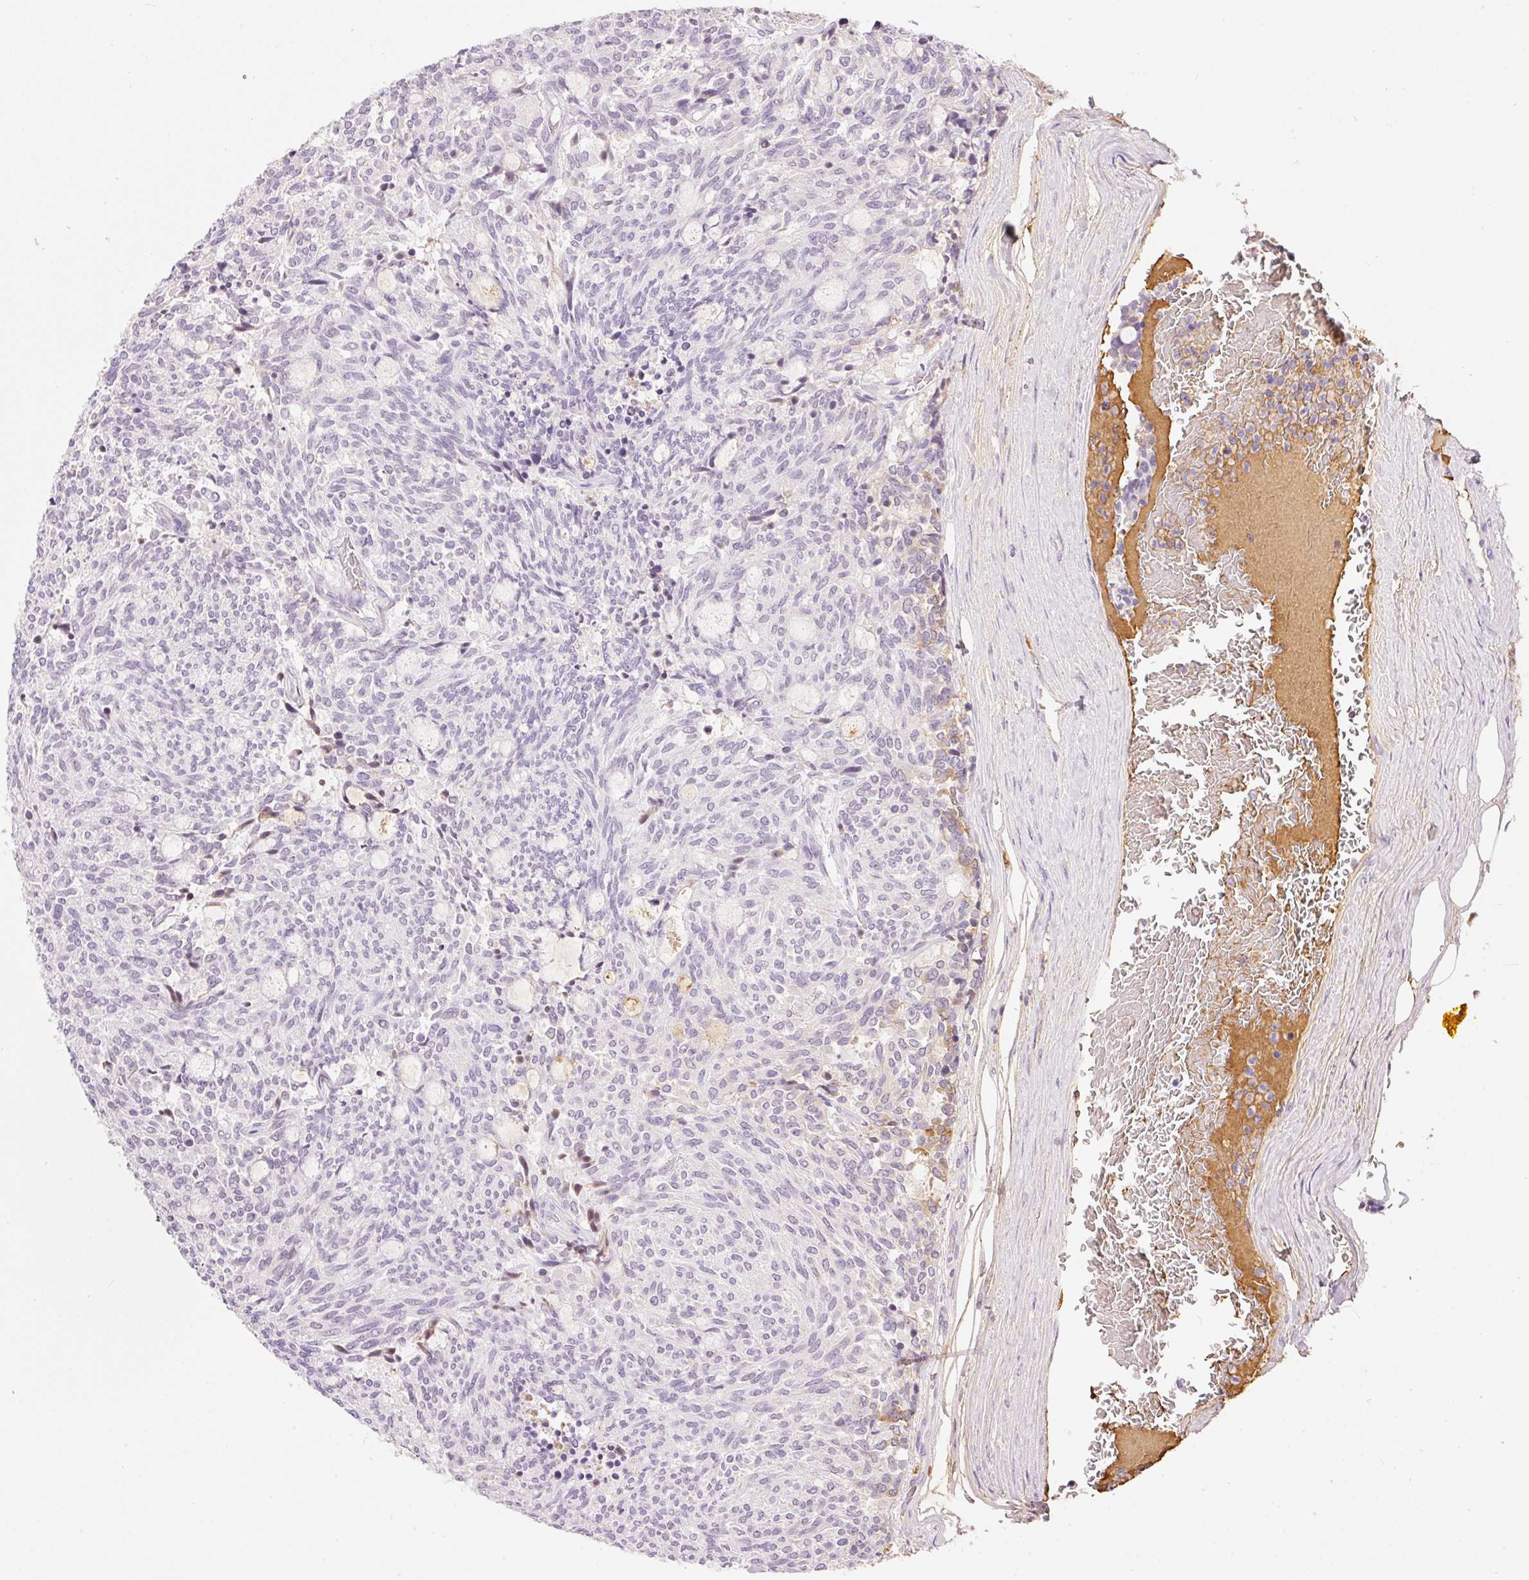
{"staining": {"intensity": "negative", "quantity": "none", "location": "none"}, "tissue": "carcinoid", "cell_type": "Tumor cells", "image_type": "cancer", "snomed": [{"axis": "morphology", "description": "Carcinoid, malignant, NOS"}, {"axis": "topography", "description": "Pancreas"}], "caption": "This is an immunohistochemistry histopathology image of carcinoid. There is no expression in tumor cells.", "gene": "PRPF38B", "patient": {"sex": "female", "age": 54}}